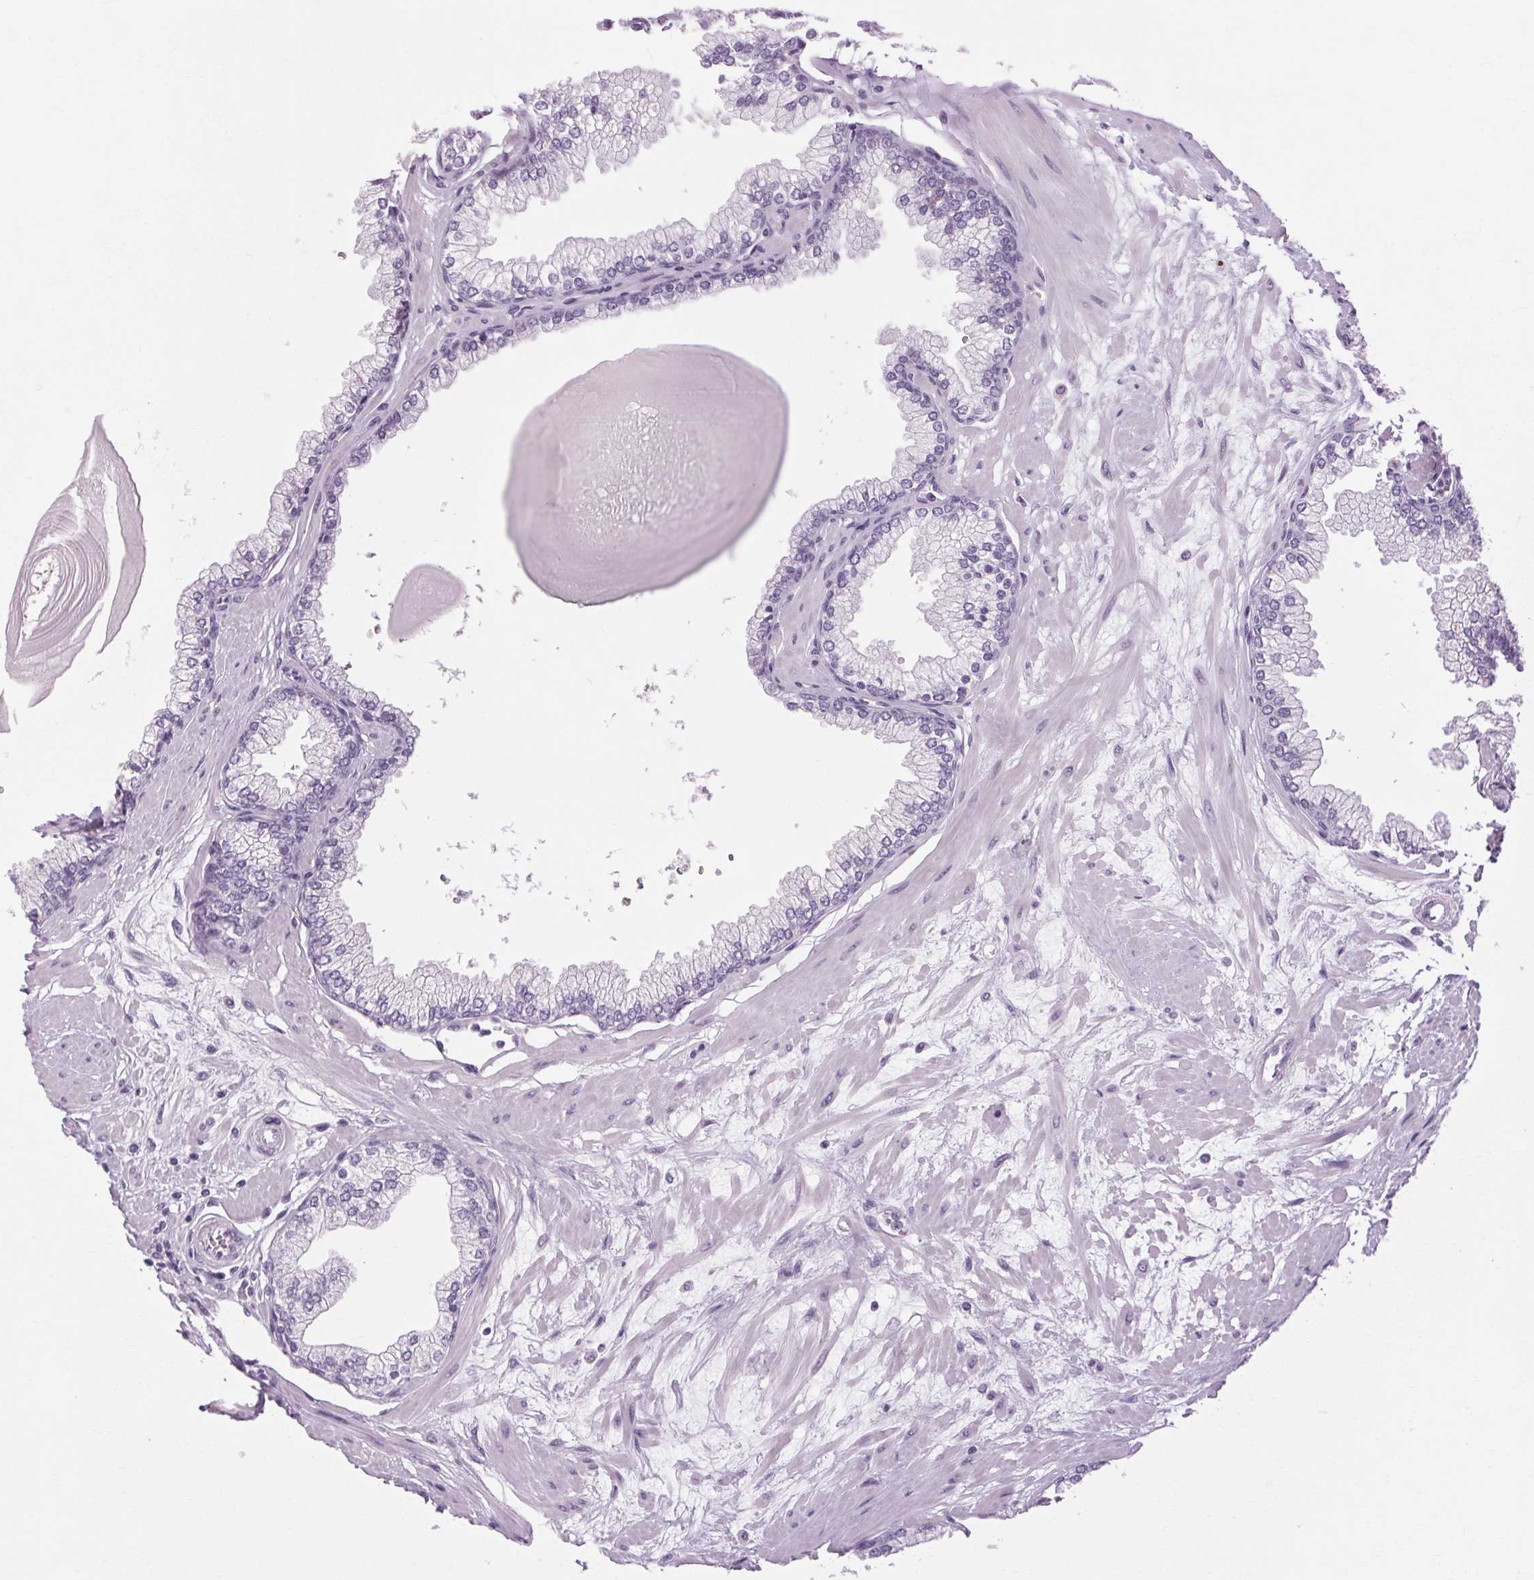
{"staining": {"intensity": "negative", "quantity": "none", "location": "none"}, "tissue": "prostate", "cell_type": "Glandular cells", "image_type": "normal", "snomed": [{"axis": "morphology", "description": "Normal tissue, NOS"}, {"axis": "topography", "description": "Prostate"}, {"axis": "topography", "description": "Peripheral nerve tissue"}], "caption": "An image of prostate stained for a protein shows no brown staining in glandular cells.", "gene": "POMC", "patient": {"sex": "male", "age": 61}}